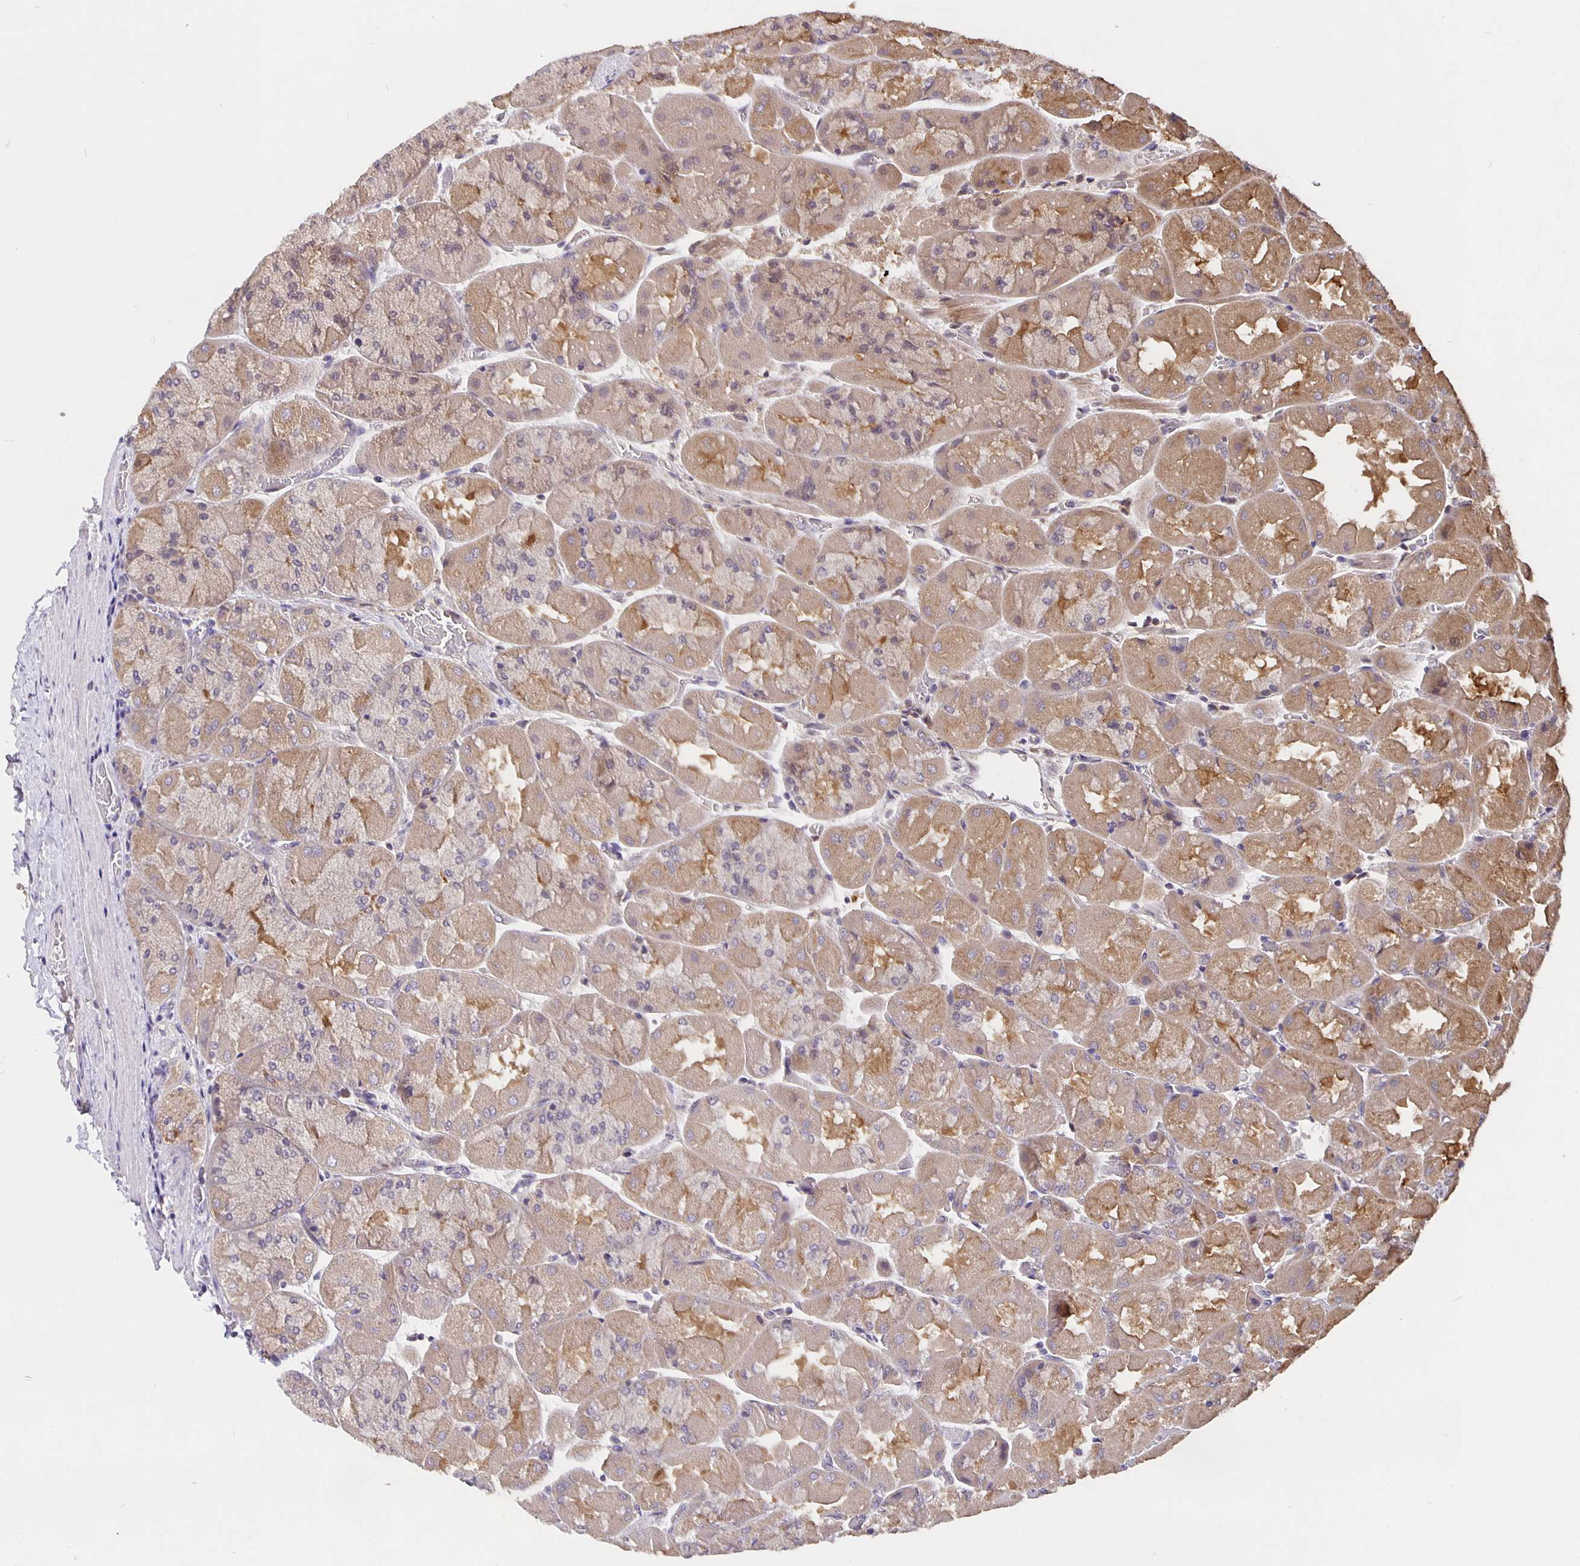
{"staining": {"intensity": "weak", "quantity": "25%-75%", "location": "cytoplasmic/membranous"}, "tissue": "stomach", "cell_type": "Glandular cells", "image_type": "normal", "snomed": [{"axis": "morphology", "description": "Normal tissue, NOS"}, {"axis": "topography", "description": "Stomach"}], "caption": "A micrograph of human stomach stained for a protein displays weak cytoplasmic/membranous brown staining in glandular cells.", "gene": "NOG", "patient": {"sex": "female", "age": 61}}